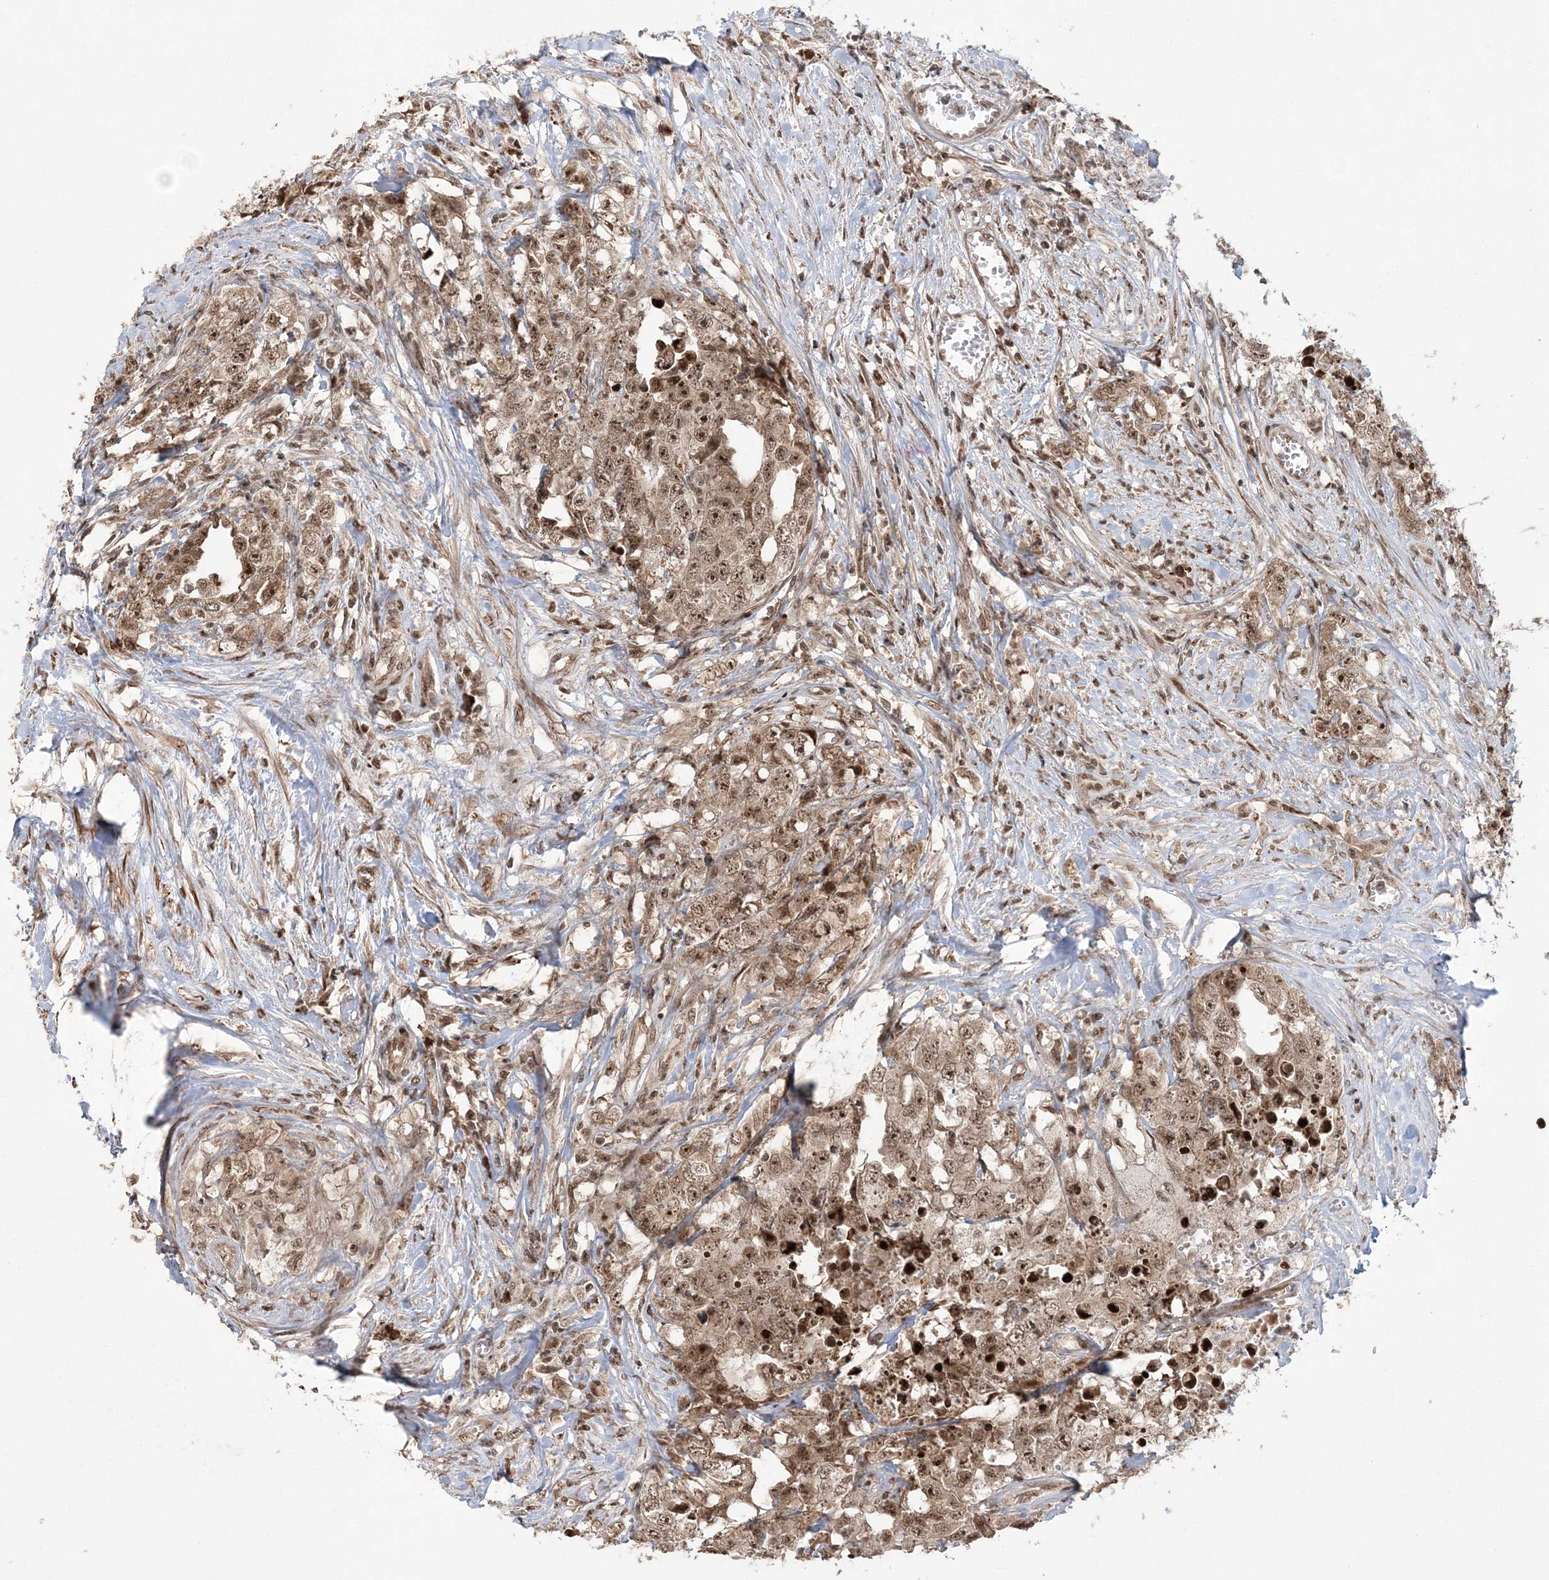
{"staining": {"intensity": "moderate", "quantity": ">75%", "location": "cytoplasmic/membranous,nuclear"}, "tissue": "testis cancer", "cell_type": "Tumor cells", "image_type": "cancer", "snomed": [{"axis": "morphology", "description": "Seminoma, NOS"}, {"axis": "morphology", "description": "Carcinoma, Embryonal, NOS"}, {"axis": "topography", "description": "Testis"}], "caption": "Approximately >75% of tumor cells in seminoma (testis) show moderate cytoplasmic/membranous and nuclear protein positivity as visualized by brown immunohistochemical staining.", "gene": "EPB41L4A", "patient": {"sex": "male", "age": 43}}